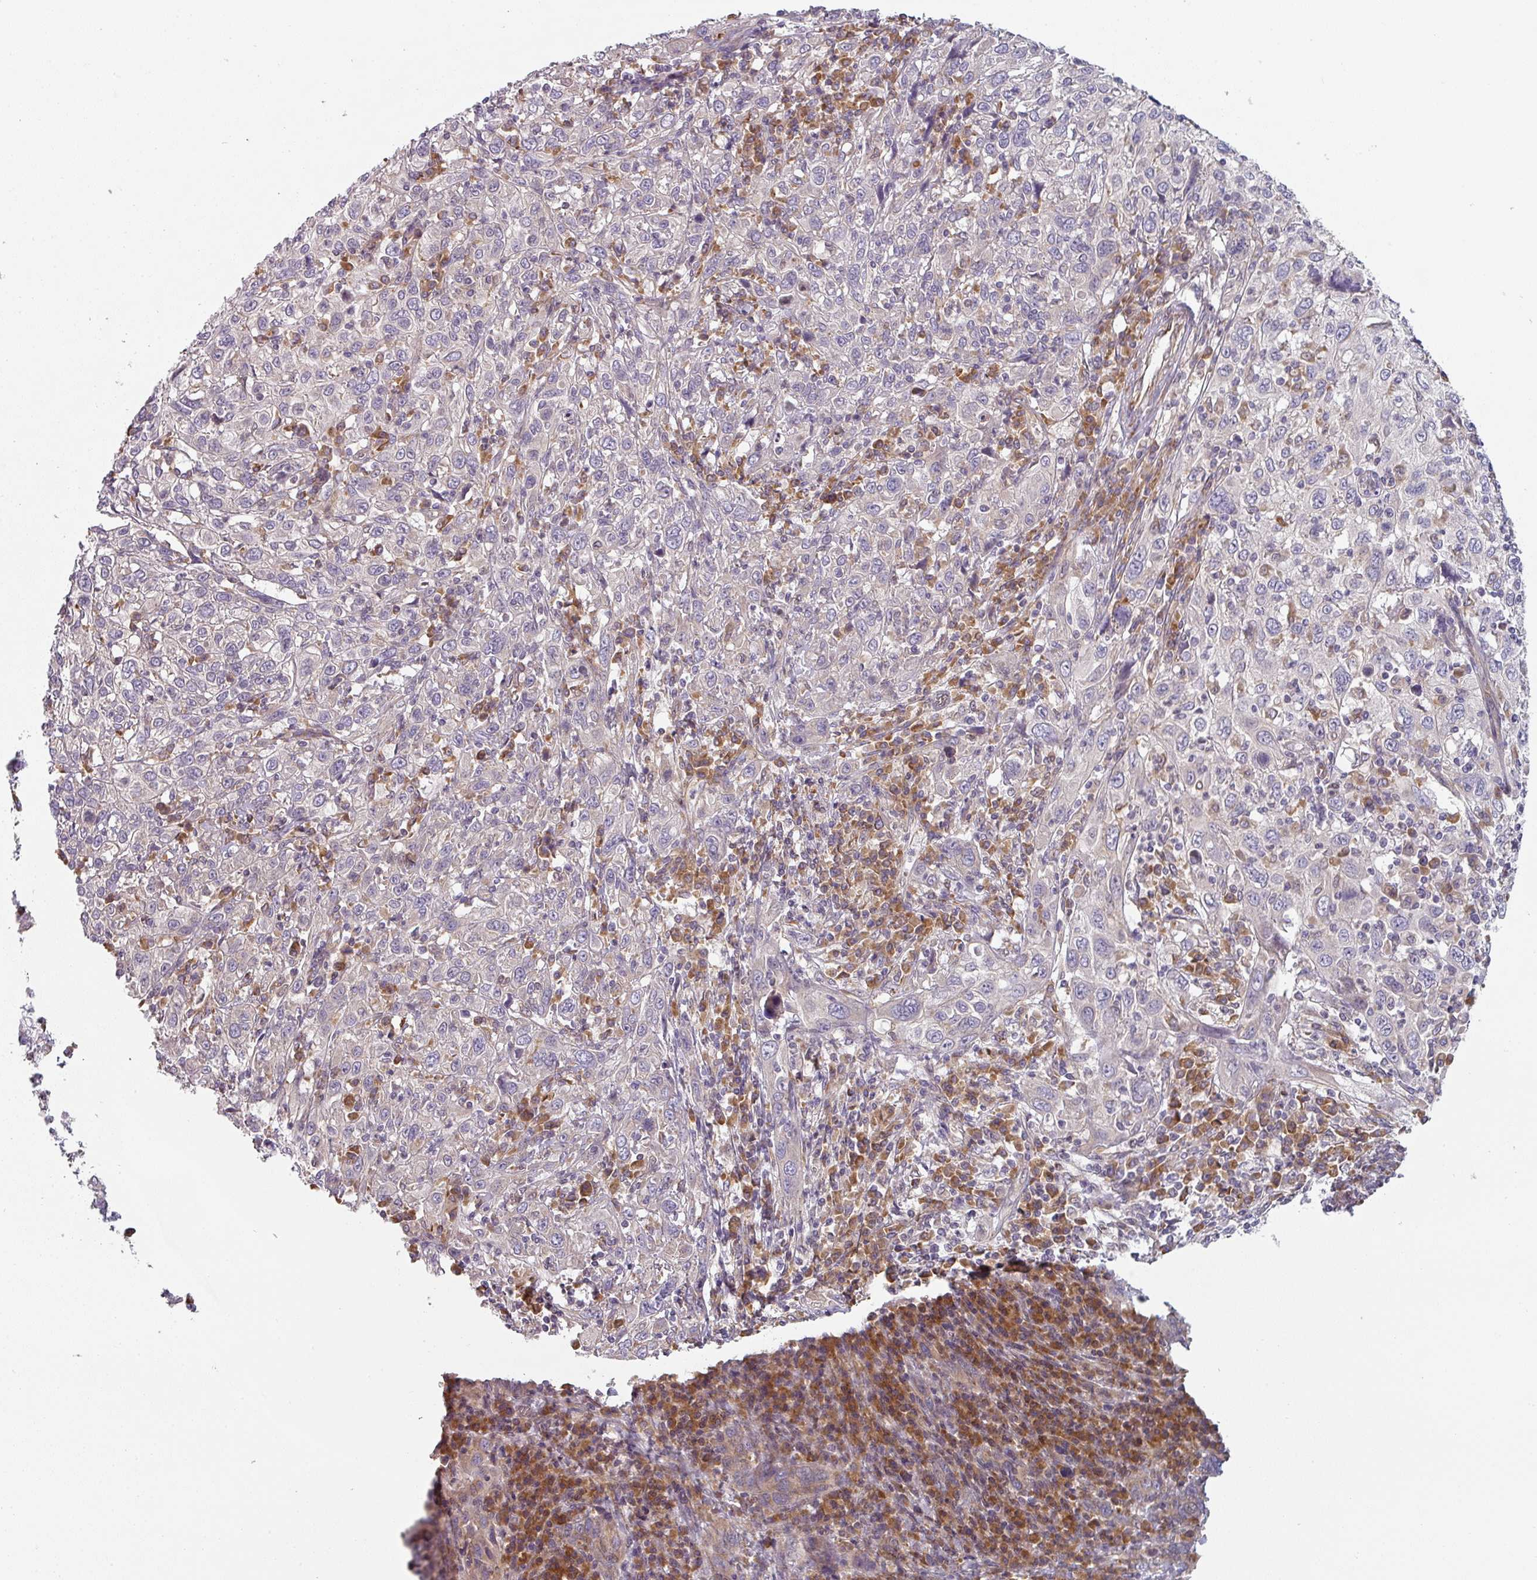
{"staining": {"intensity": "negative", "quantity": "none", "location": "none"}, "tissue": "cervical cancer", "cell_type": "Tumor cells", "image_type": "cancer", "snomed": [{"axis": "morphology", "description": "Squamous cell carcinoma, NOS"}, {"axis": "topography", "description": "Cervix"}], "caption": "This photomicrograph is of cervical cancer (squamous cell carcinoma) stained with IHC to label a protein in brown with the nuclei are counter-stained blue. There is no positivity in tumor cells.", "gene": "TAPT1", "patient": {"sex": "female", "age": 46}}